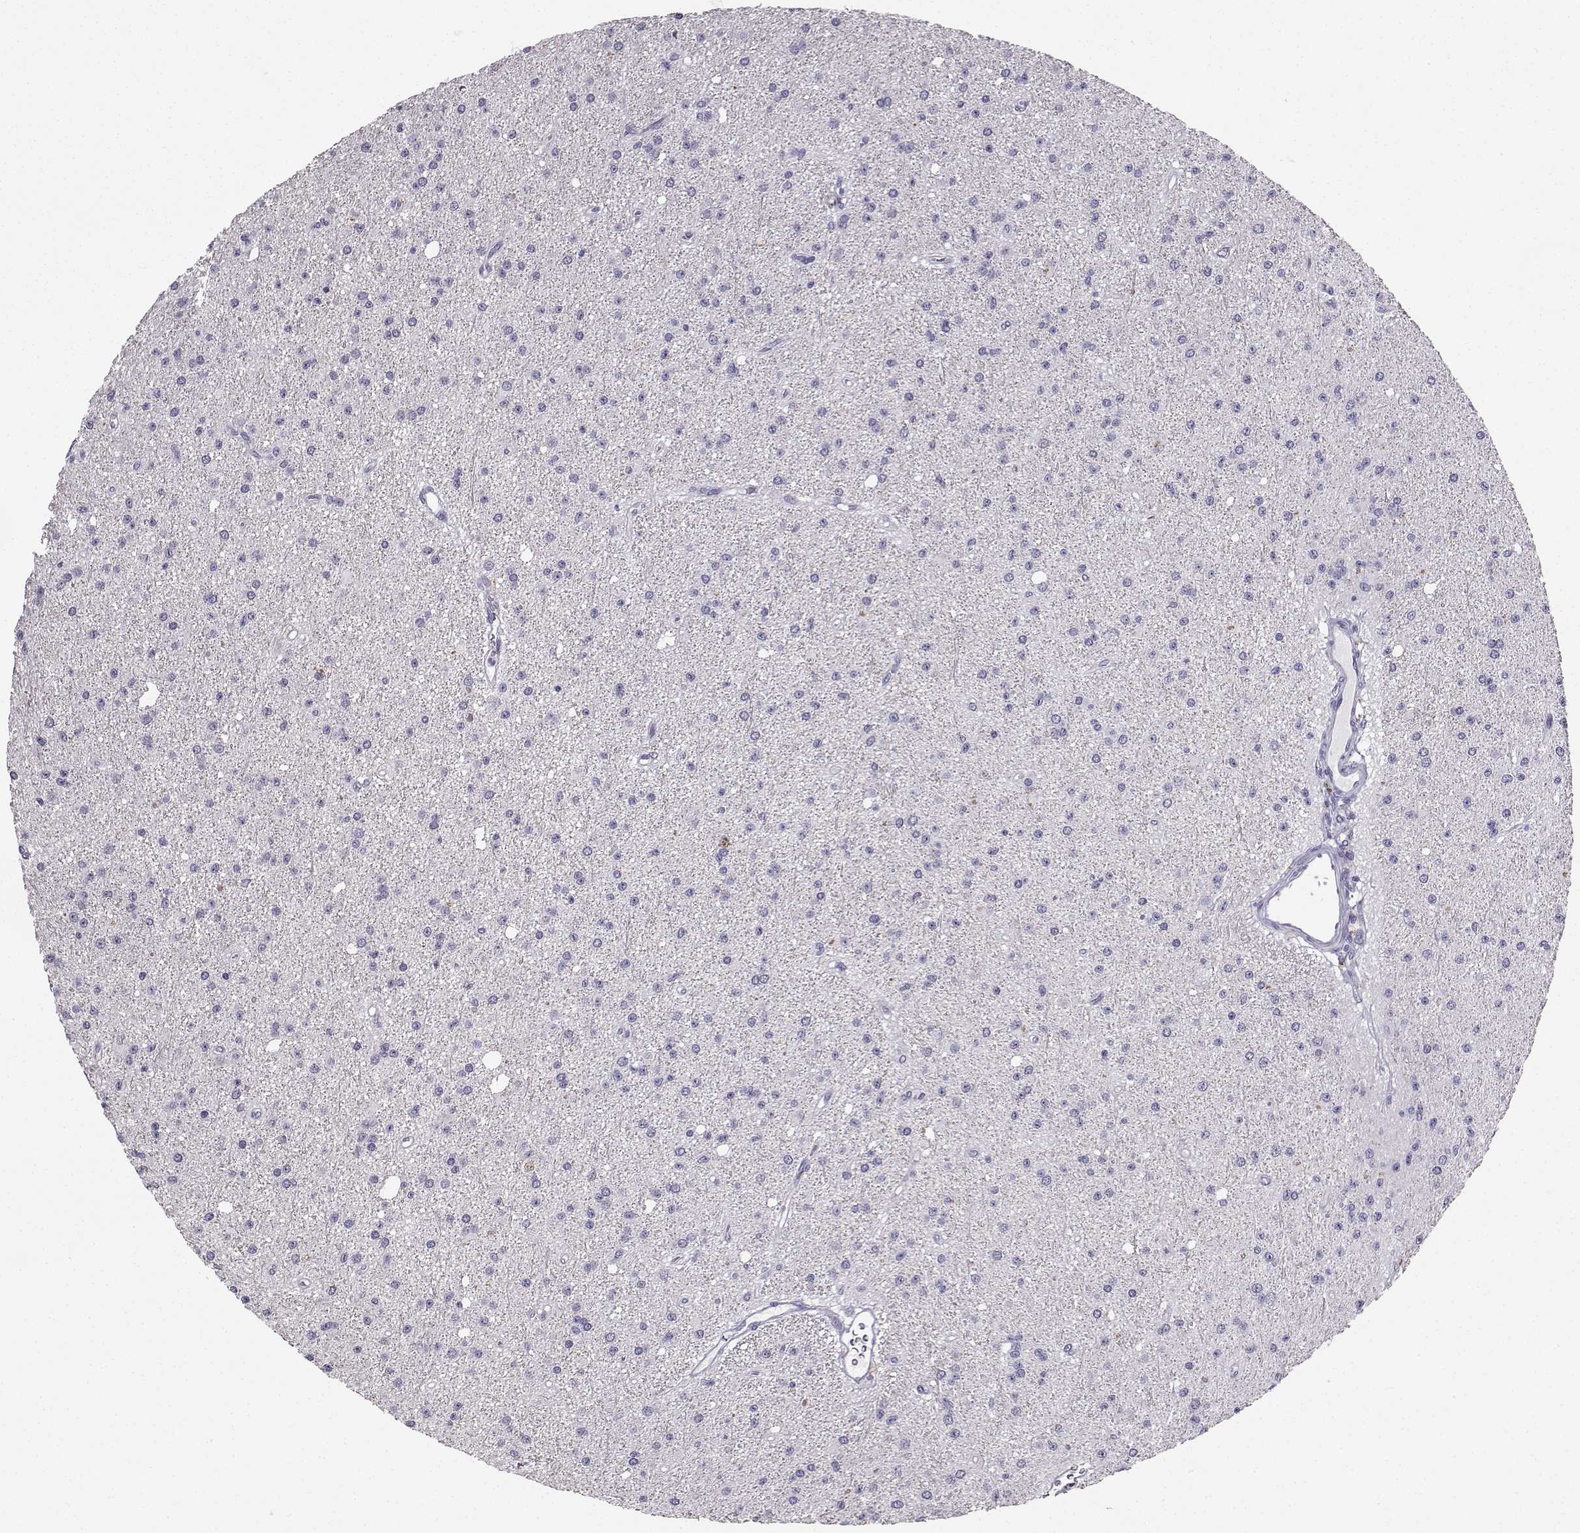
{"staining": {"intensity": "negative", "quantity": "none", "location": "none"}, "tissue": "glioma", "cell_type": "Tumor cells", "image_type": "cancer", "snomed": [{"axis": "morphology", "description": "Glioma, malignant, Low grade"}, {"axis": "topography", "description": "Brain"}], "caption": "IHC histopathology image of malignant low-grade glioma stained for a protein (brown), which reveals no expression in tumor cells.", "gene": "TBR1", "patient": {"sex": "male", "age": 27}}